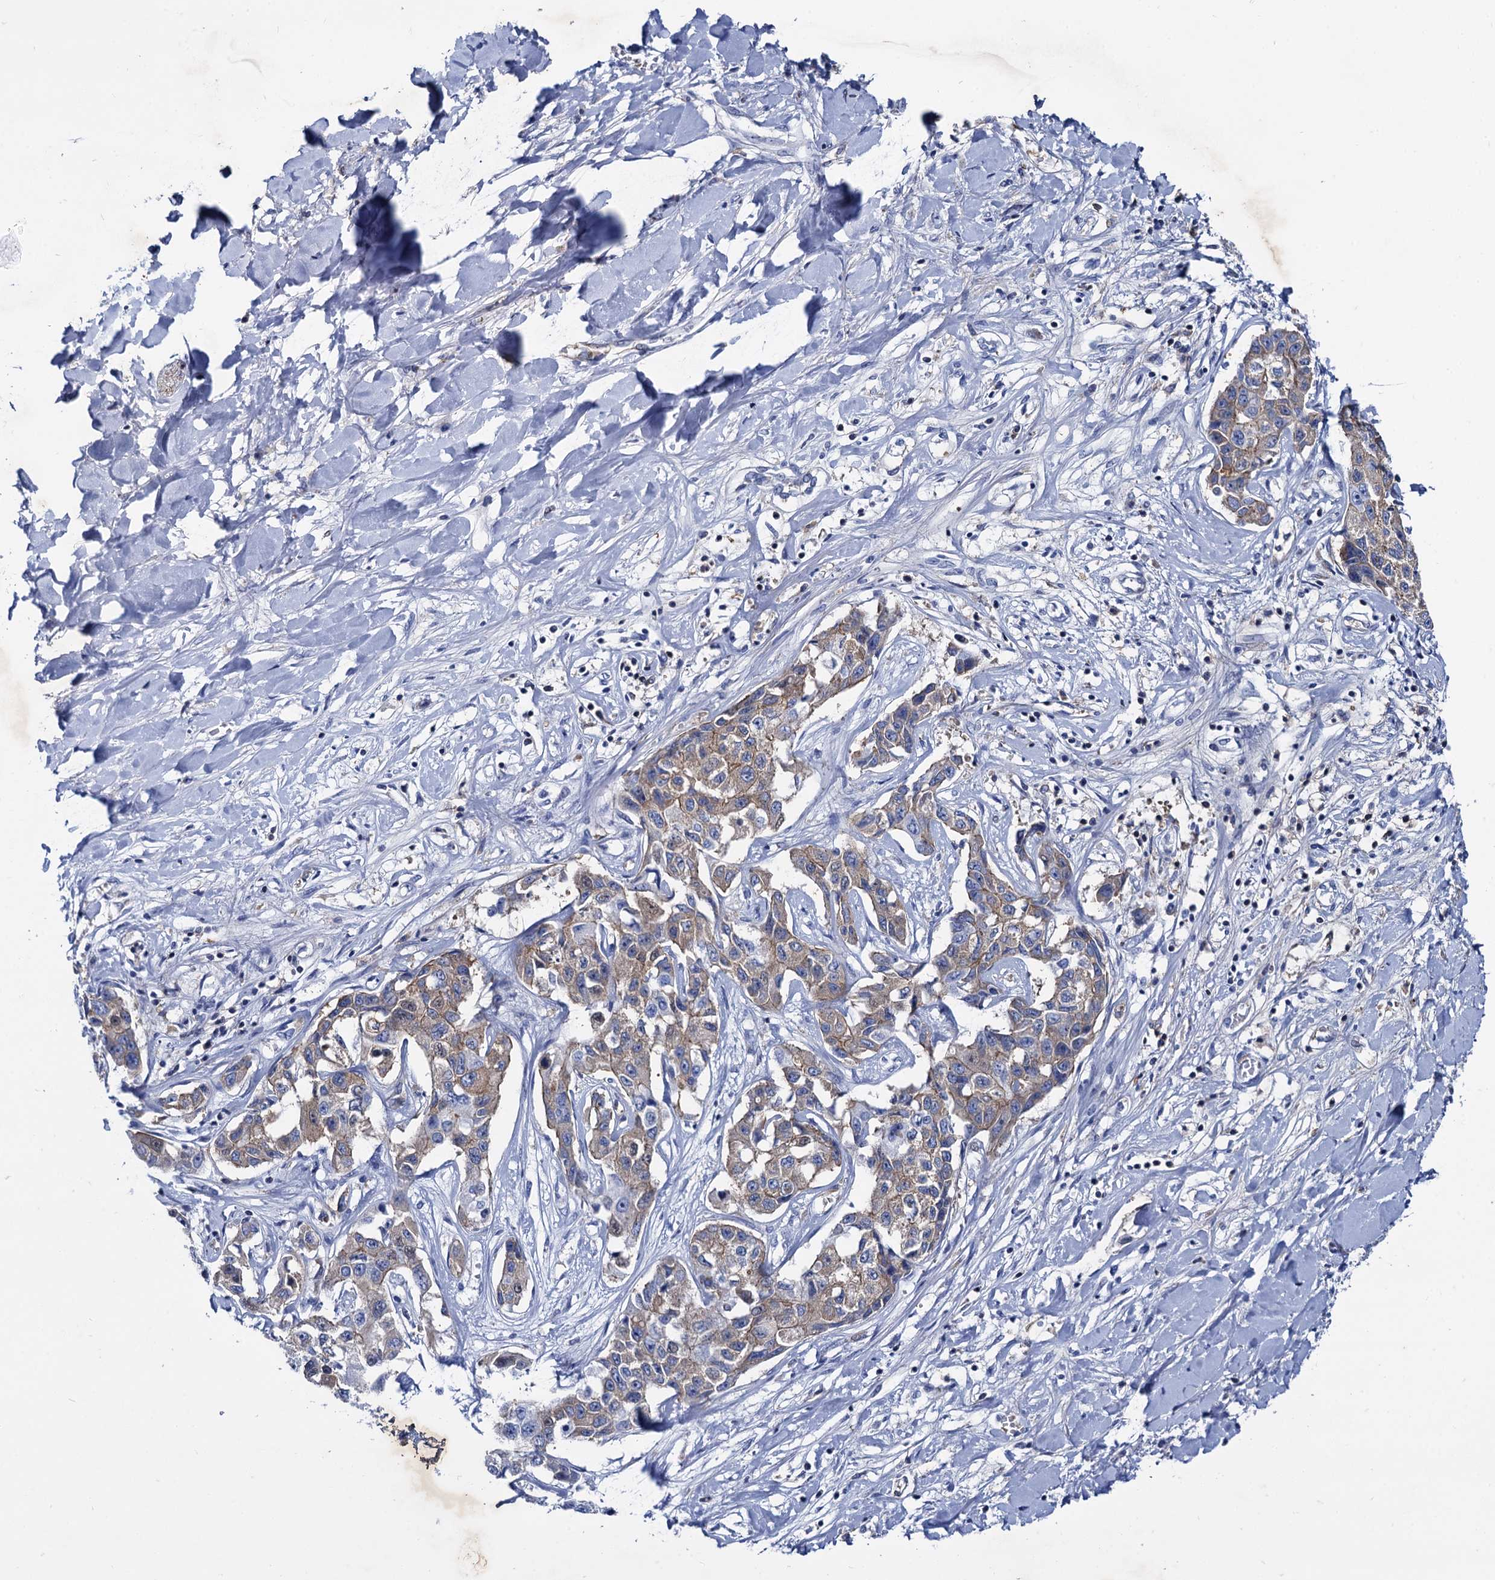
{"staining": {"intensity": "moderate", "quantity": ">75%", "location": "cytoplasmic/membranous"}, "tissue": "liver cancer", "cell_type": "Tumor cells", "image_type": "cancer", "snomed": [{"axis": "morphology", "description": "Cholangiocarcinoma"}, {"axis": "topography", "description": "Liver"}], "caption": "Liver cancer stained with a brown dye exhibits moderate cytoplasmic/membranous positive positivity in about >75% of tumor cells.", "gene": "TMEM72", "patient": {"sex": "male", "age": 59}}